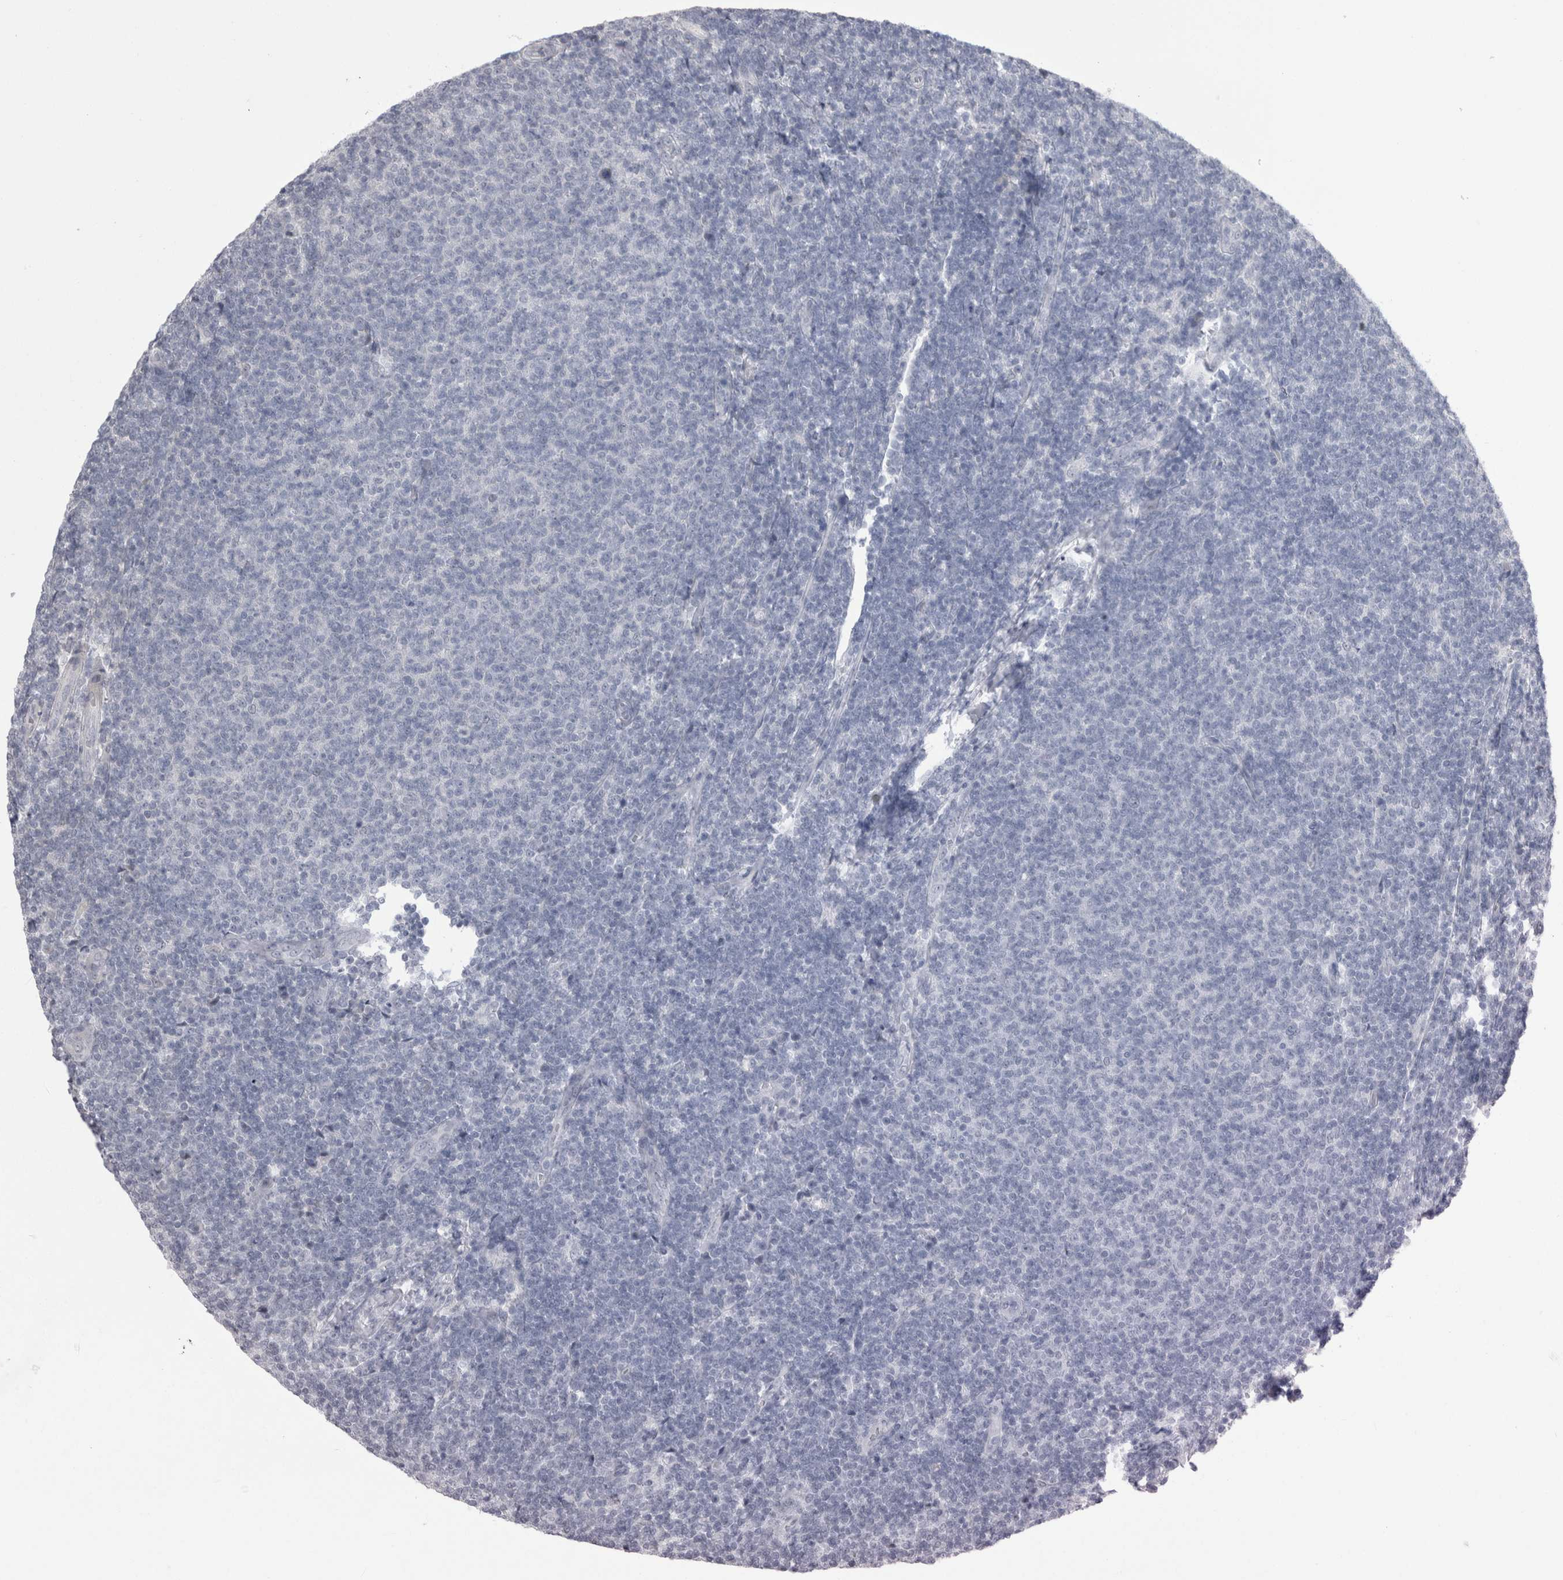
{"staining": {"intensity": "negative", "quantity": "none", "location": "none"}, "tissue": "lymphoma", "cell_type": "Tumor cells", "image_type": "cancer", "snomed": [{"axis": "morphology", "description": "Malignant lymphoma, non-Hodgkin's type, Low grade"}, {"axis": "topography", "description": "Lymph node"}], "caption": "Immunohistochemical staining of malignant lymphoma, non-Hodgkin's type (low-grade) shows no significant expression in tumor cells.", "gene": "NENF", "patient": {"sex": "male", "age": 66}}